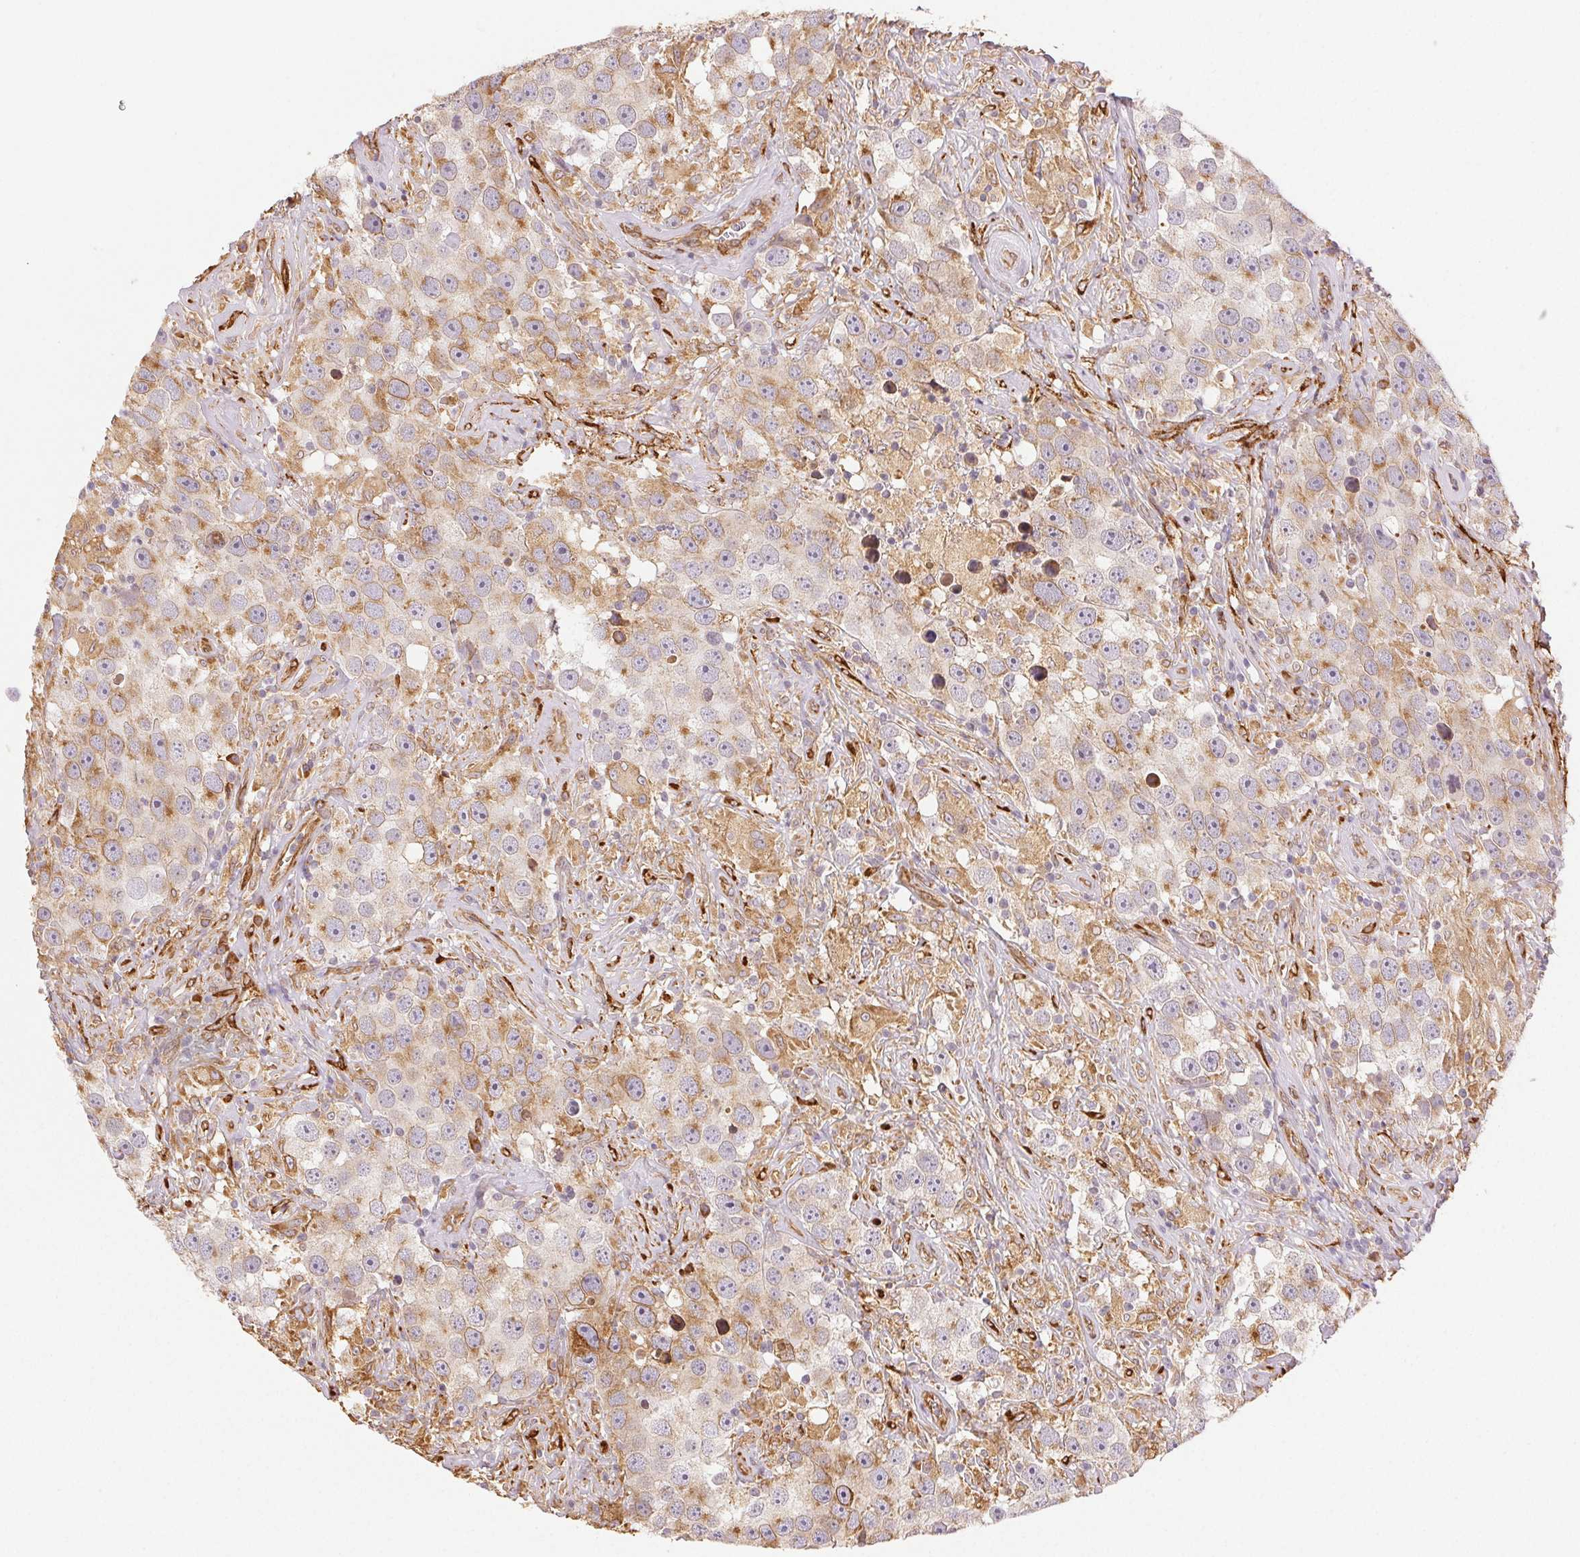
{"staining": {"intensity": "weak", "quantity": "25%-75%", "location": "cytoplasmic/membranous"}, "tissue": "testis cancer", "cell_type": "Tumor cells", "image_type": "cancer", "snomed": [{"axis": "morphology", "description": "Seminoma, NOS"}, {"axis": "topography", "description": "Testis"}], "caption": "Immunohistochemistry (IHC) micrograph of testis cancer (seminoma) stained for a protein (brown), which shows low levels of weak cytoplasmic/membranous expression in approximately 25%-75% of tumor cells.", "gene": "RCN3", "patient": {"sex": "male", "age": 49}}